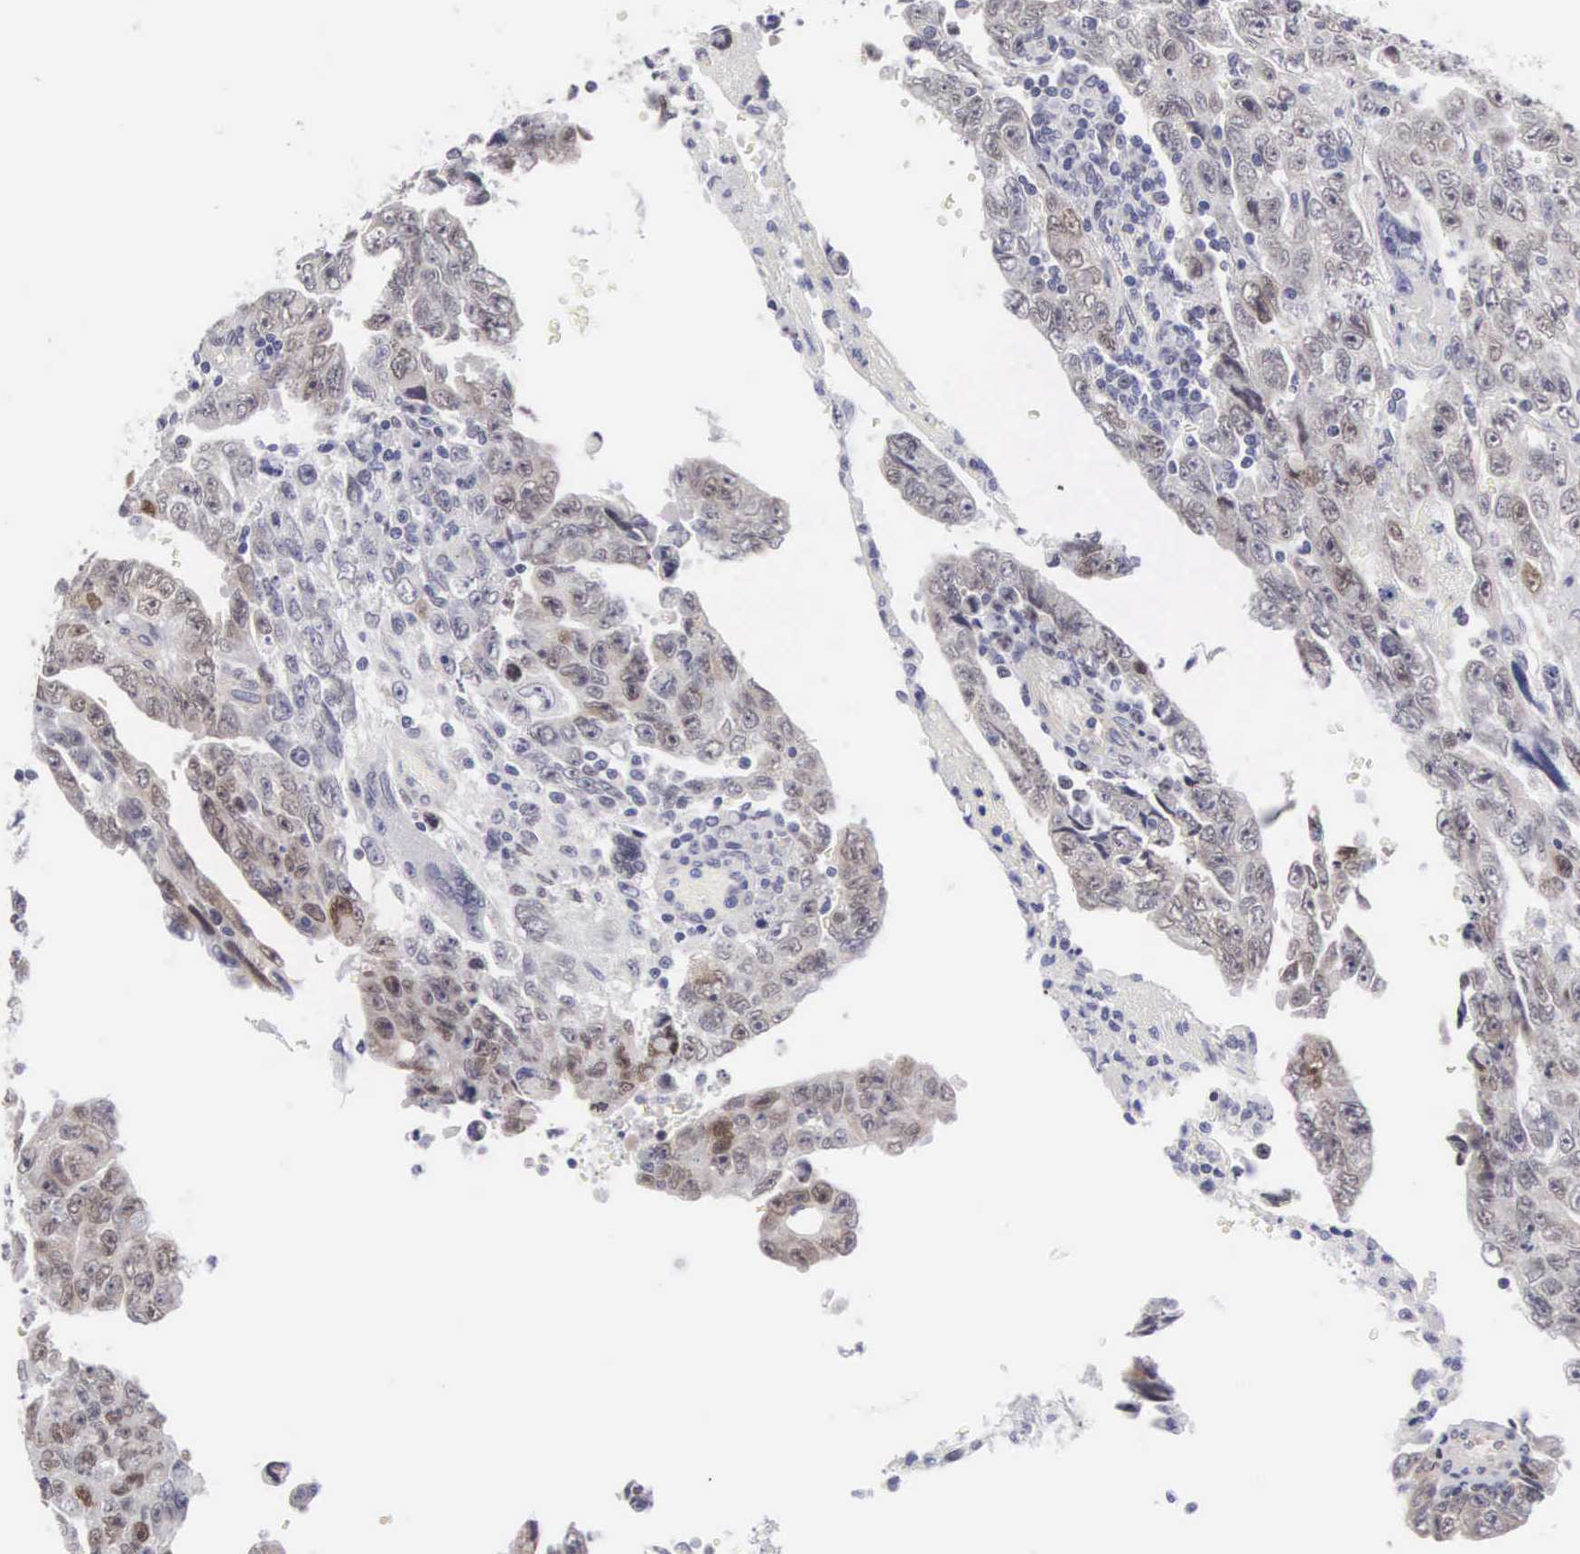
{"staining": {"intensity": "weak", "quantity": "25%-75%", "location": "cytoplasmic/membranous"}, "tissue": "testis cancer", "cell_type": "Tumor cells", "image_type": "cancer", "snomed": [{"axis": "morphology", "description": "Carcinoma, Embryonal, NOS"}, {"axis": "topography", "description": "Testis"}], "caption": "Immunohistochemistry (IHC) histopathology image of neoplastic tissue: embryonal carcinoma (testis) stained using immunohistochemistry (IHC) exhibits low levels of weak protein expression localized specifically in the cytoplasmic/membranous of tumor cells, appearing as a cytoplasmic/membranous brown color.", "gene": "SOX11", "patient": {"sex": "male", "age": 28}}